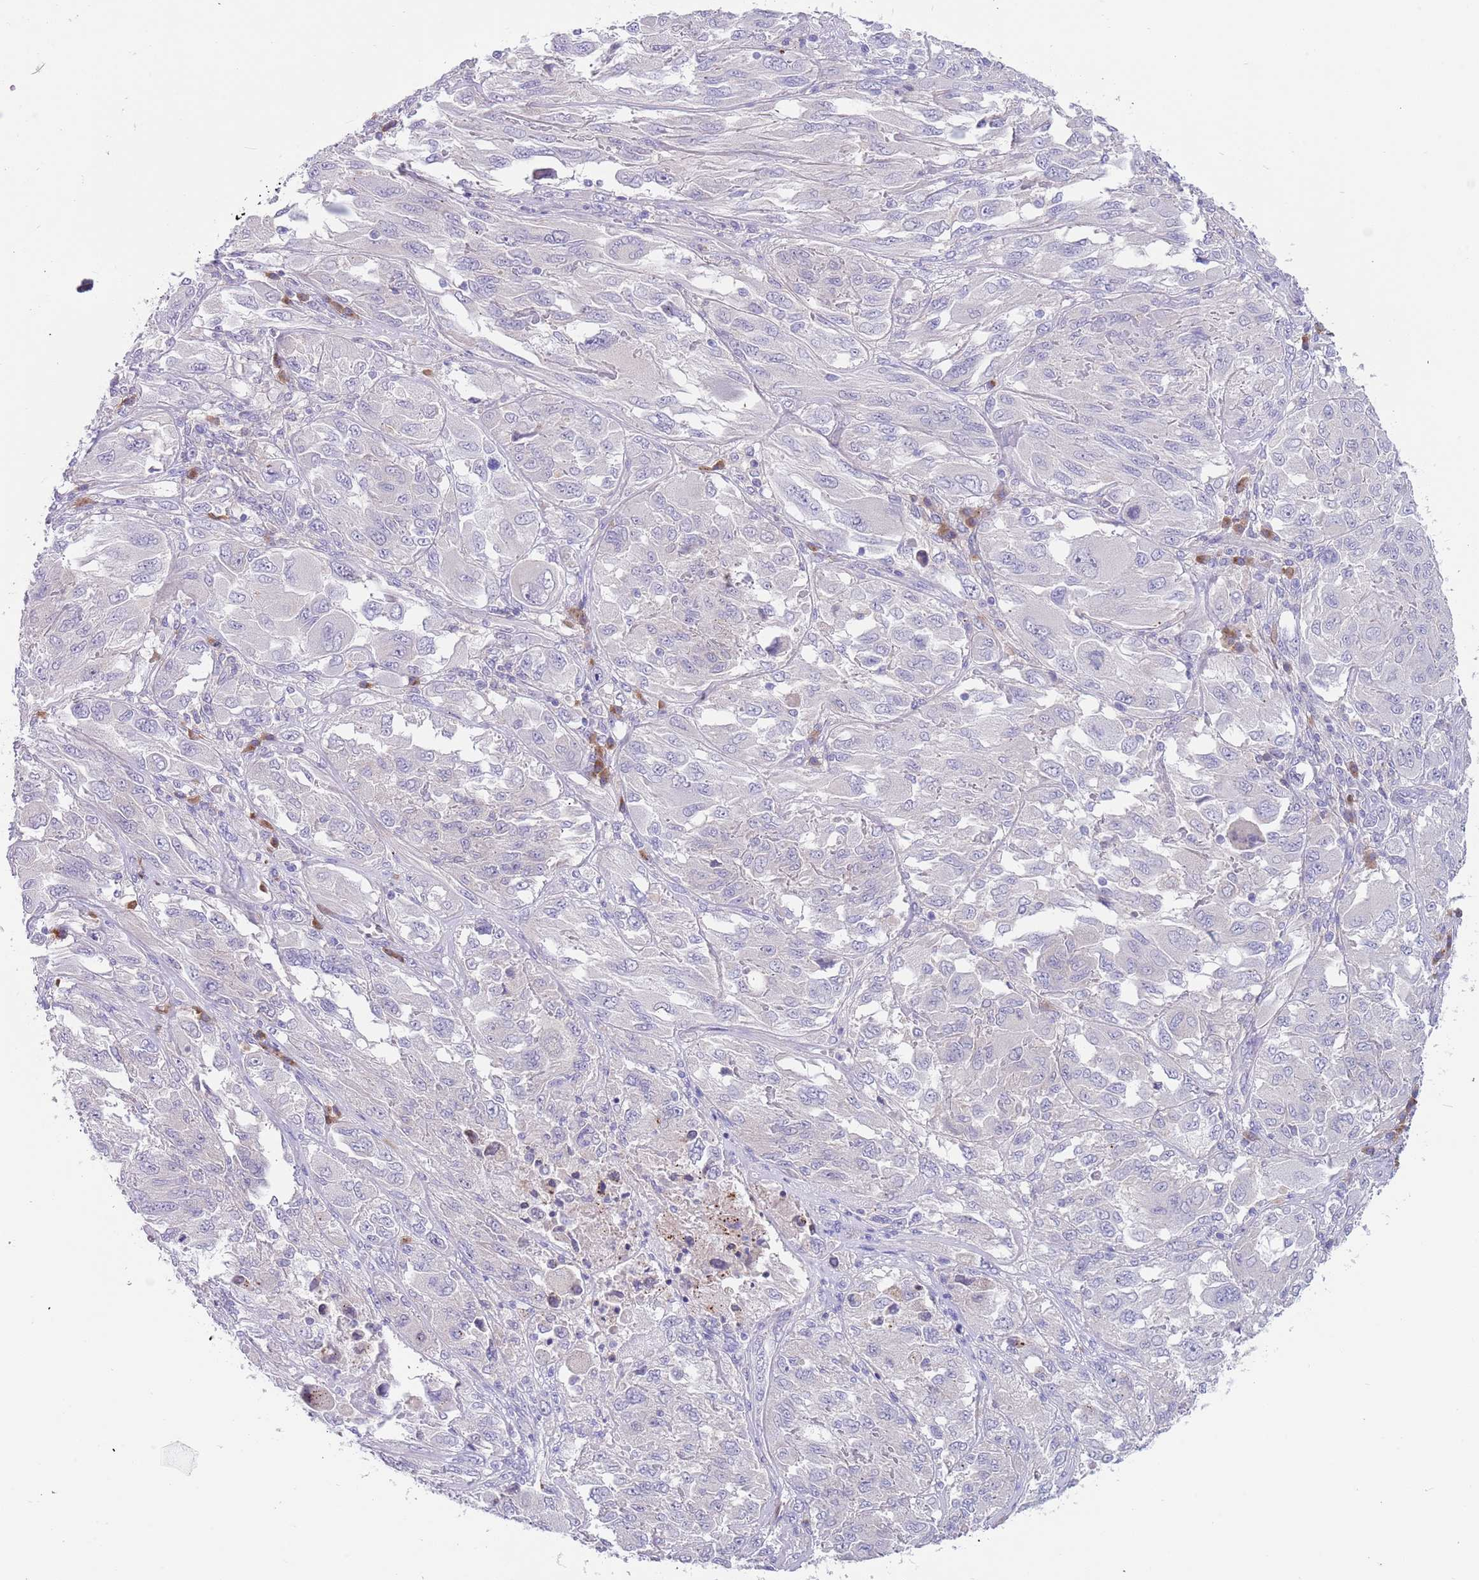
{"staining": {"intensity": "negative", "quantity": "none", "location": "none"}, "tissue": "melanoma", "cell_type": "Tumor cells", "image_type": "cancer", "snomed": [{"axis": "morphology", "description": "Malignant melanoma, NOS"}, {"axis": "topography", "description": "Skin"}], "caption": "This histopathology image is of melanoma stained with immunohistochemistry to label a protein in brown with the nuclei are counter-stained blue. There is no staining in tumor cells. Brightfield microscopy of immunohistochemistry stained with DAB (3,3'-diaminobenzidine) (brown) and hematoxylin (blue), captured at high magnification.", "gene": "TYW1", "patient": {"sex": "female", "age": 91}}